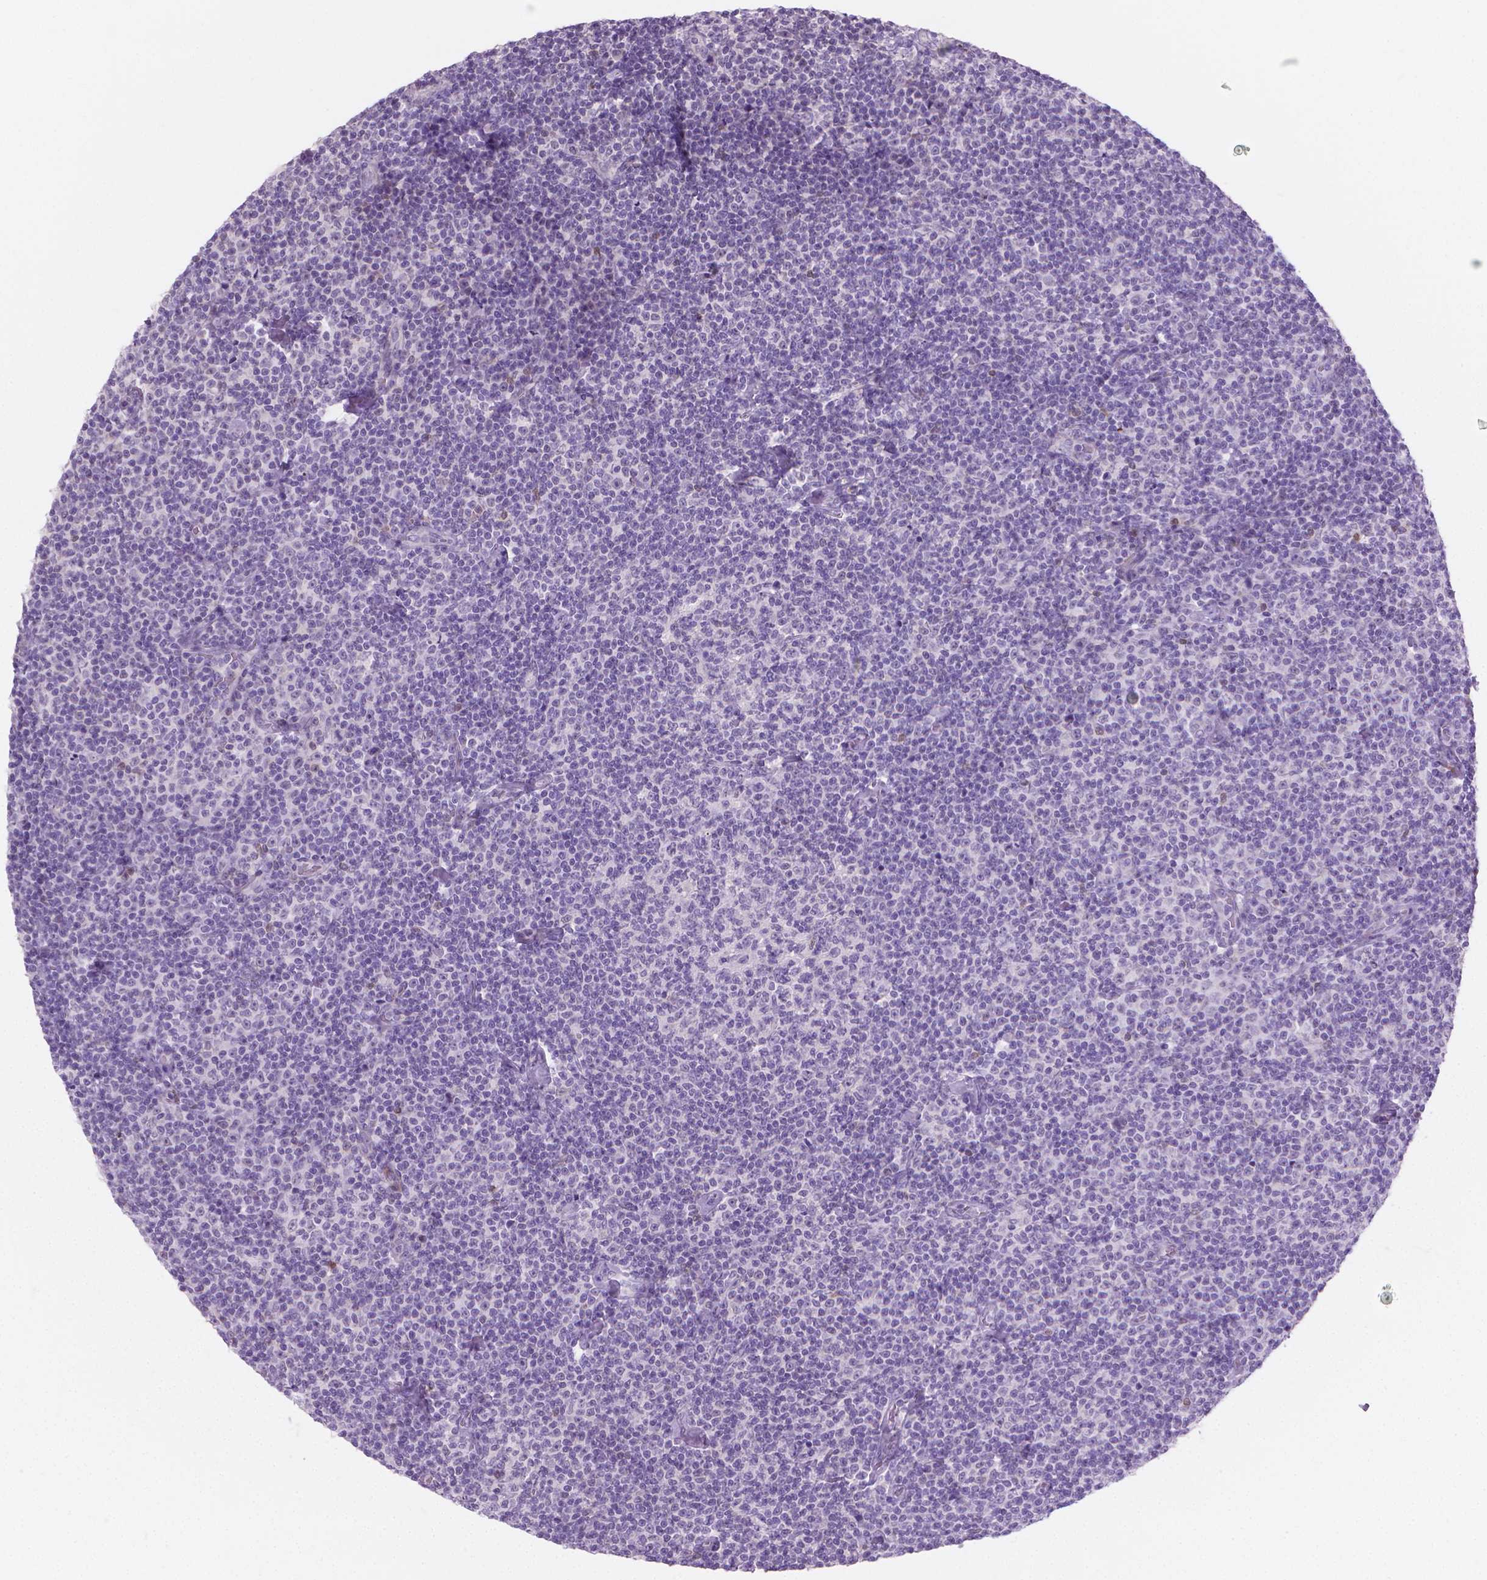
{"staining": {"intensity": "negative", "quantity": "none", "location": "none"}, "tissue": "lymphoma", "cell_type": "Tumor cells", "image_type": "cancer", "snomed": [{"axis": "morphology", "description": "Malignant lymphoma, non-Hodgkin's type, Low grade"}, {"axis": "topography", "description": "Lymph node"}], "caption": "Immunohistochemistry histopathology image of lymphoma stained for a protein (brown), which demonstrates no positivity in tumor cells. The staining is performed using DAB brown chromogen with nuclei counter-stained in using hematoxylin.", "gene": "GSDMA", "patient": {"sex": "male", "age": 81}}